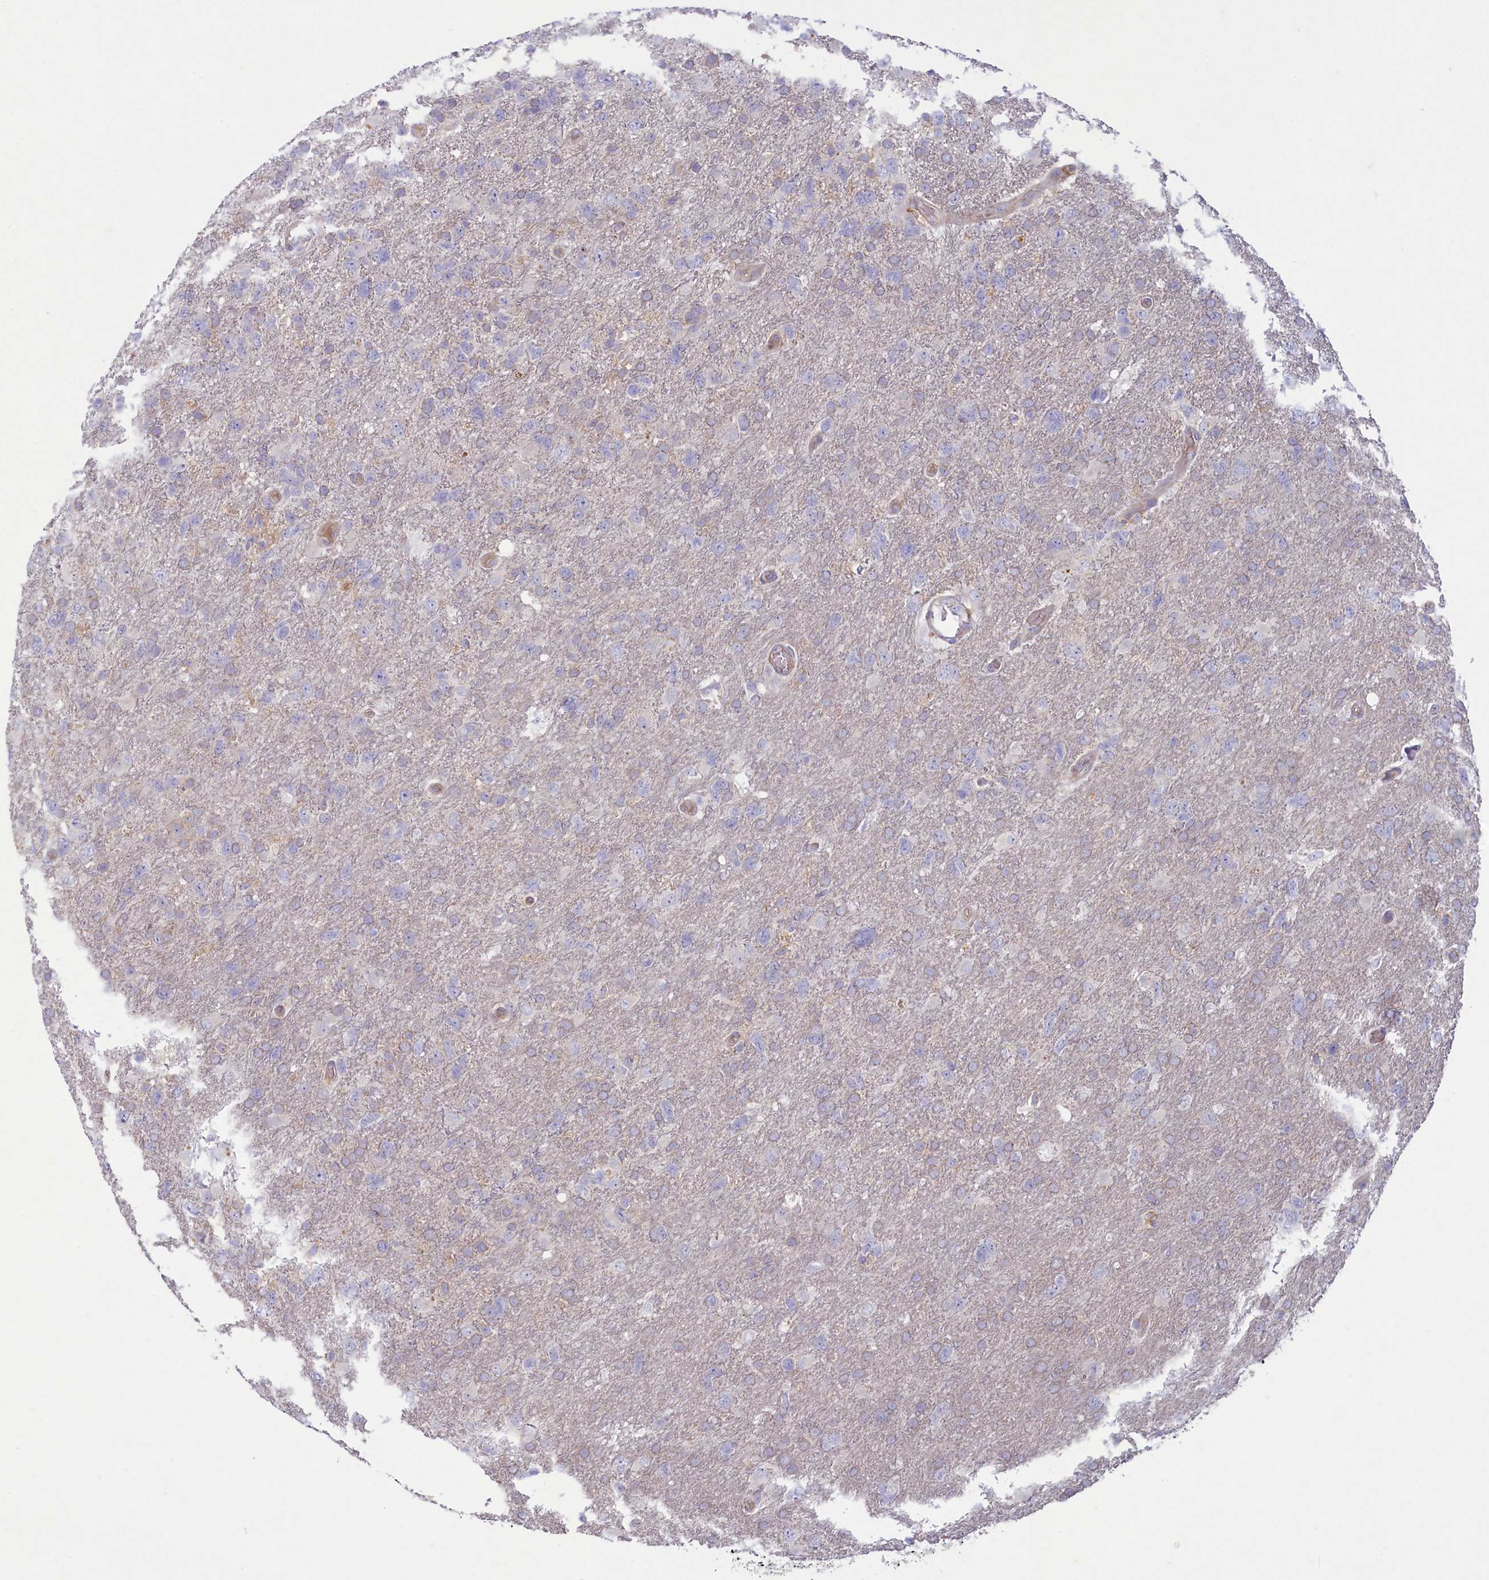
{"staining": {"intensity": "negative", "quantity": "none", "location": "none"}, "tissue": "glioma", "cell_type": "Tumor cells", "image_type": "cancer", "snomed": [{"axis": "morphology", "description": "Glioma, malignant, High grade"}, {"axis": "topography", "description": "Brain"}], "caption": "There is no significant expression in tumor cells of malignant glioma (high-grade). (DAB (3,3'-diaminobenzidine) IHC, high magnification).", "gene": "PLEKHG6", "patient": {"sex": "male", "age": 61}}